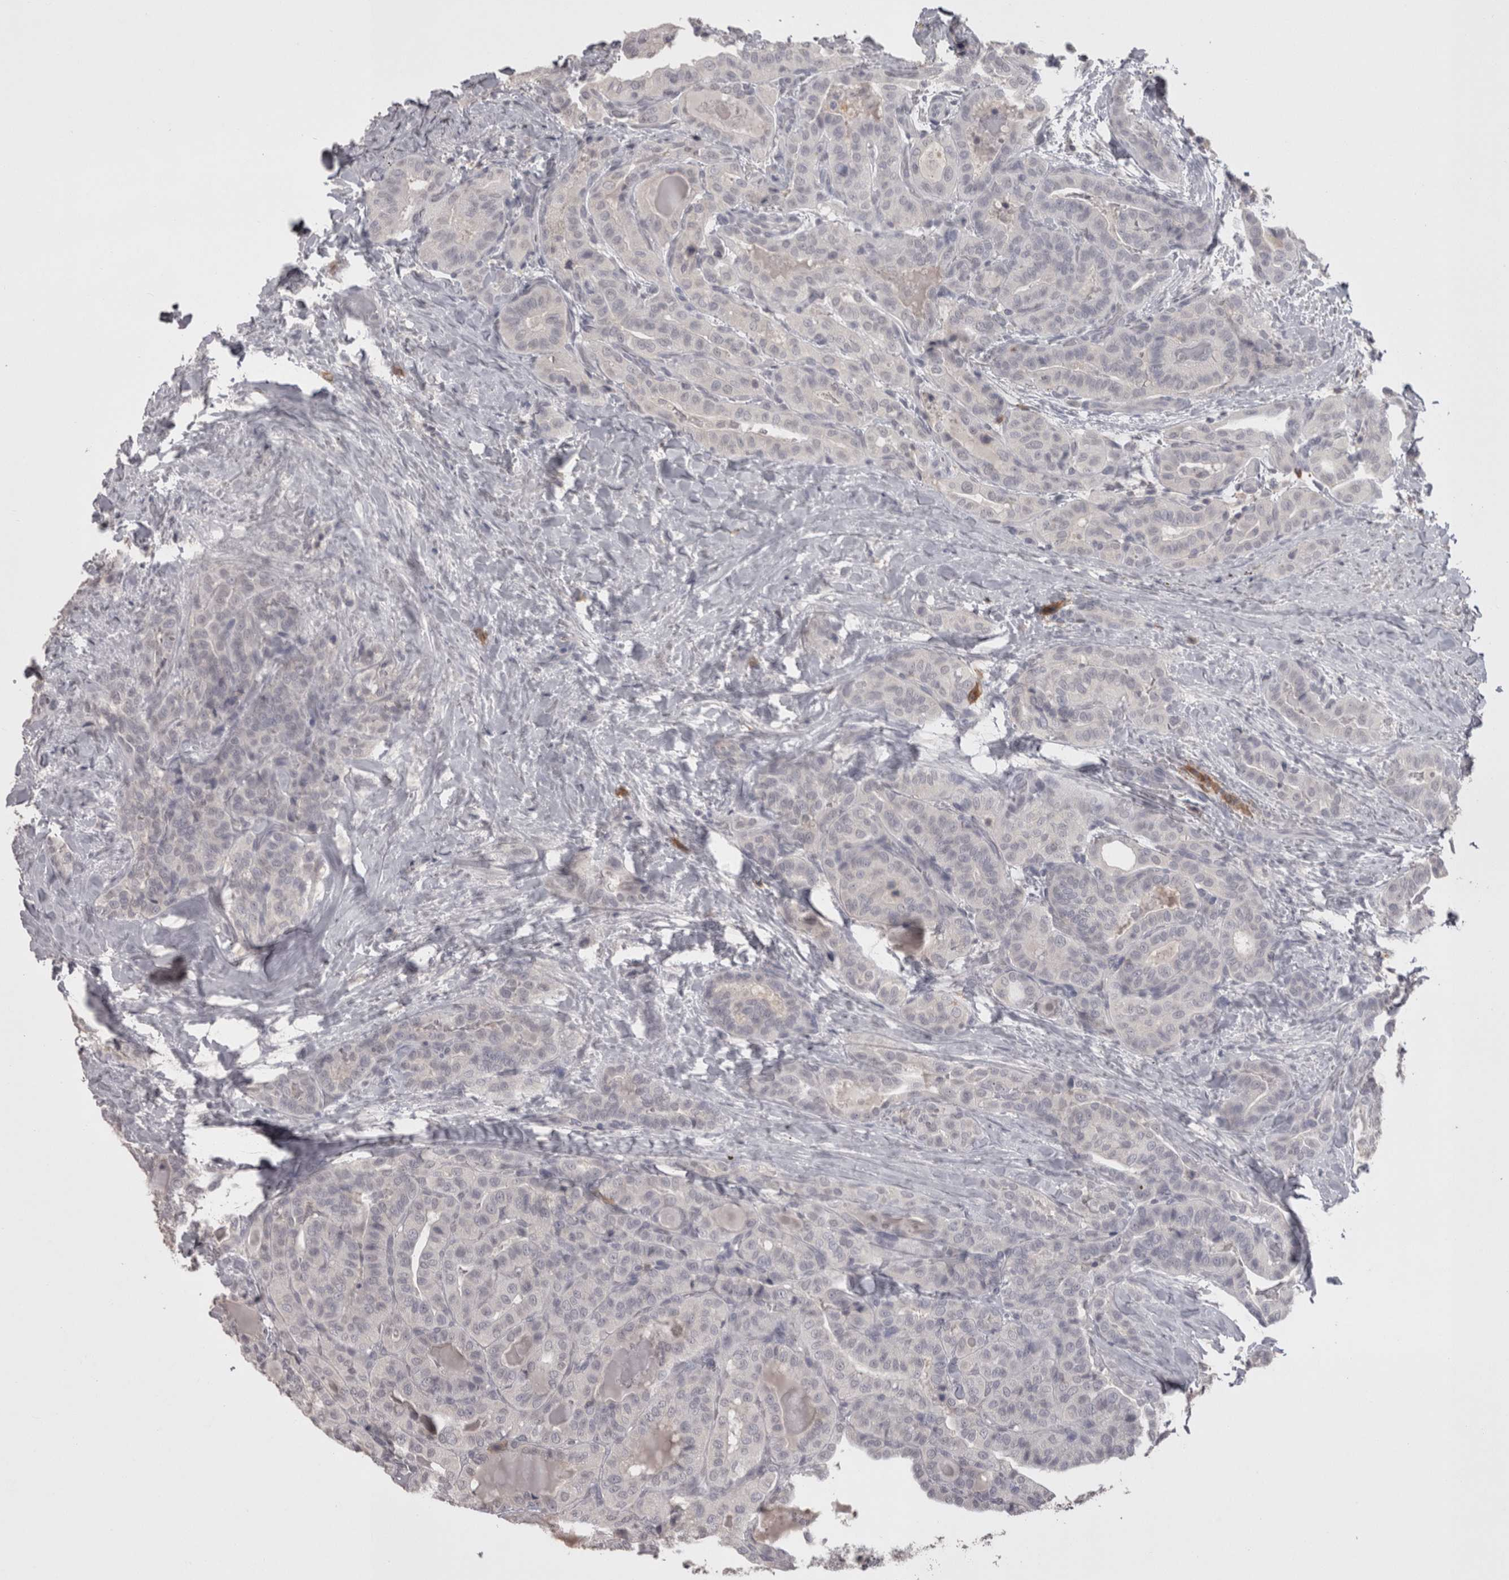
{"staining": {"intensity": "negative", "quantity": "none", "location": "none"}, "tissue": "thyroid cancer", "cell_type": "Tumor cells", "image_type": "cancer", "snomed": [{"axis": "morphology", "description": "Papillary adenocarcinoma, NOS"}, {"axis": "topography", "description": "Thyroid gland"}], "caption": "DAB immunohistochemical staining of human papillary adenocarcinoma (thyroid) exhibits no significant positivity in tumor cells. (DAB IHC, high magnification).", "gene": "LAX1", "patient": {"sex": "male", "age": 77}}